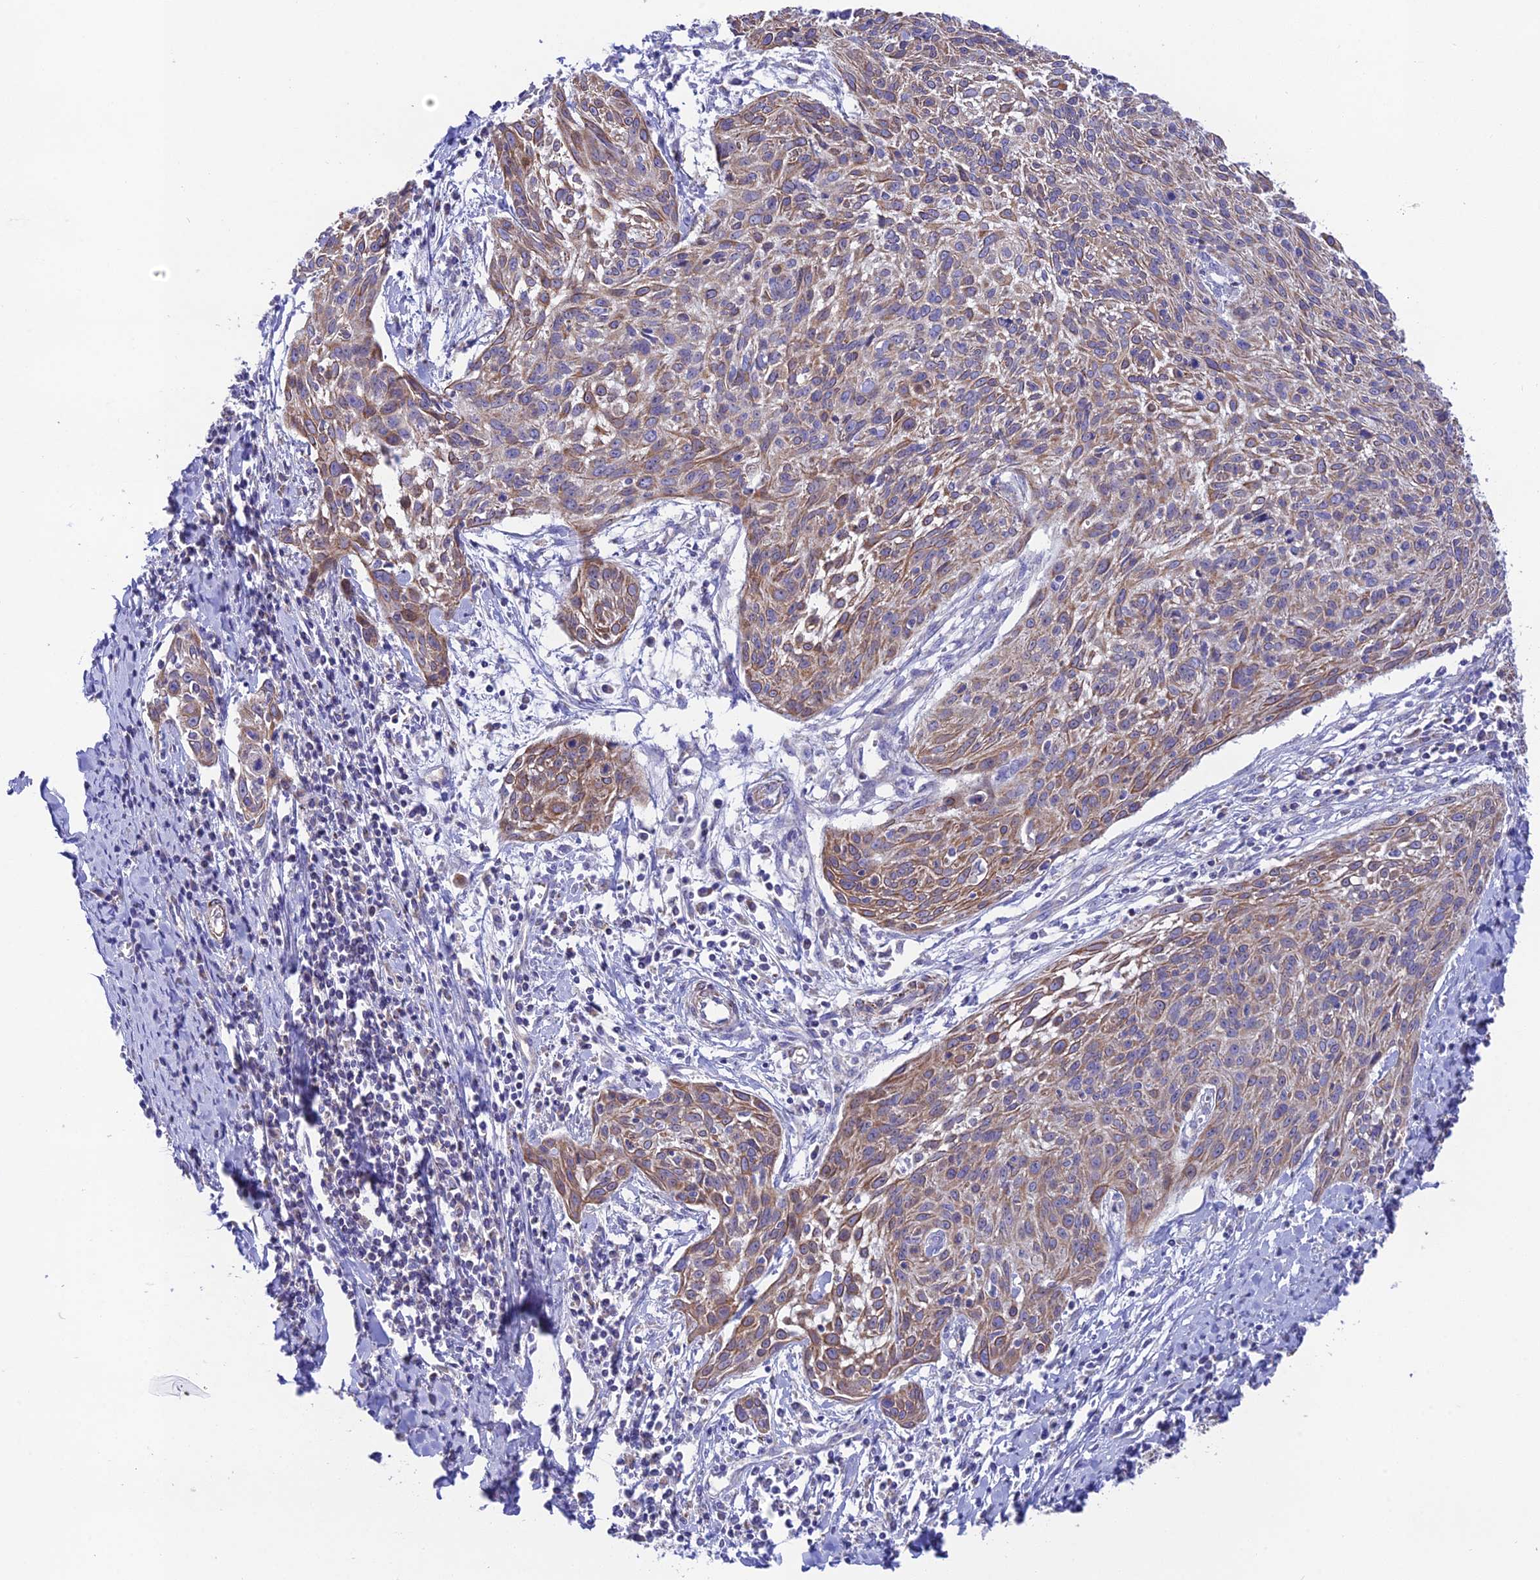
{"staining": {"intensity": "moderate", "quantity": ">75%", "location": "cytoplasmic/membranous"}, "tissue": "cervical cancer", "cell_type": "Tumor cells", "image_type": "cancer", "snomed": [{"axis": "morphology", "description": "Squamous cell carcinoma, NOS"}, {"axis": "topography", "description": "Cervix"}], "caption": "A brown stain highlights moderate cytoplasmic/membranous staining of a protein in cervical squamous cell carcinoma tumor cells. Immunohistochemistry stains the protein in brown and the nuclei are stained blue.", "gene": "HSDL2", "patient": {"sex": "female", "age": 51}}